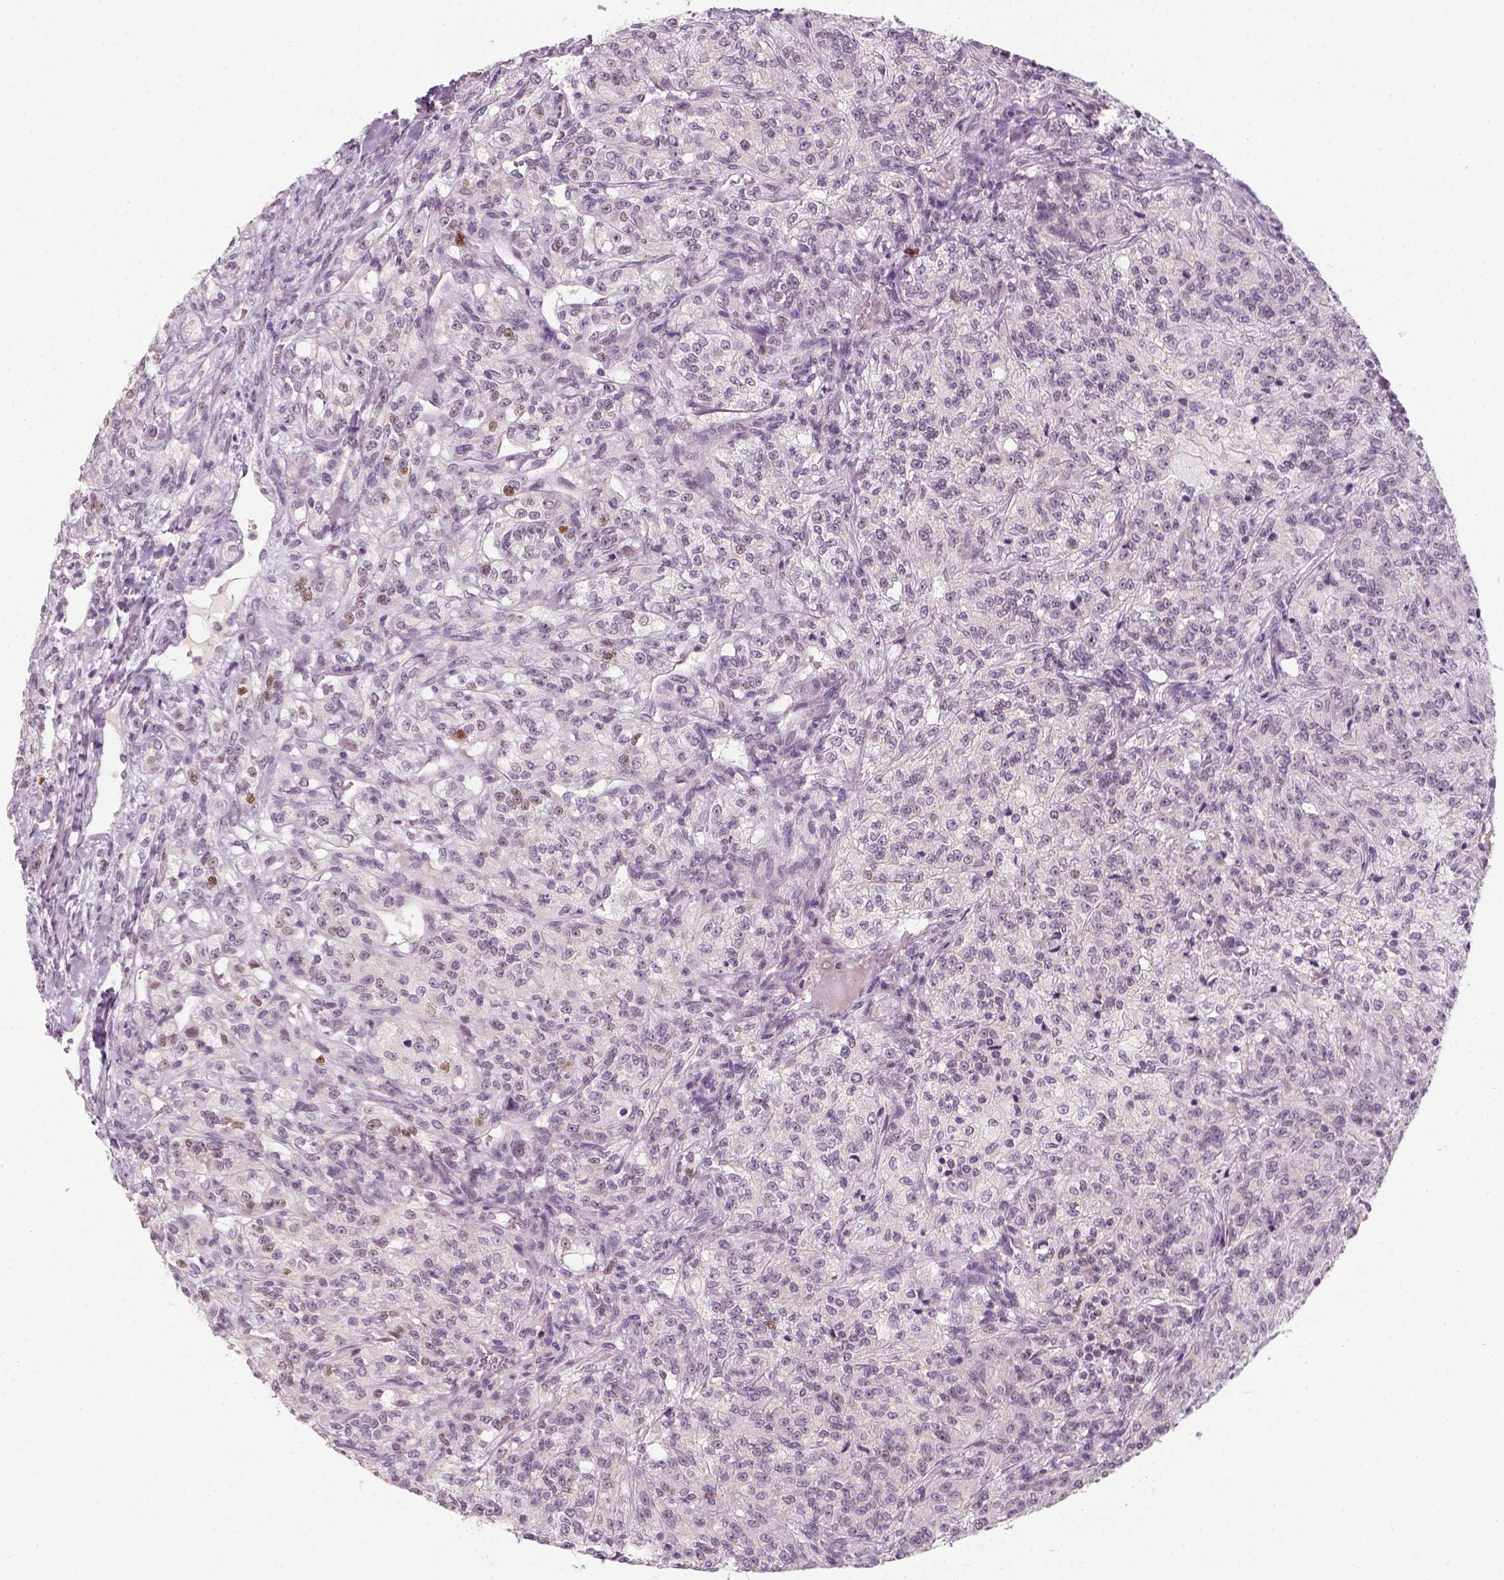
{"staining": {"intensity": "negative", "quantity": "none", "location": "none"}, "tissue": "renal cancer", "cell_type": "Tumor cells", "image_type": "cancer", "snomed": [{"axis": "morphology", "description": "Adenocarcinoma, NOS"}, {"axis": "topography", "description": "Kidney"}], "caption": "There is no significant expression in tumor cells of renal cancer (adenocarcinoma).", "gene": "TP53", "patient": {"sex": "female", "age": 63}}